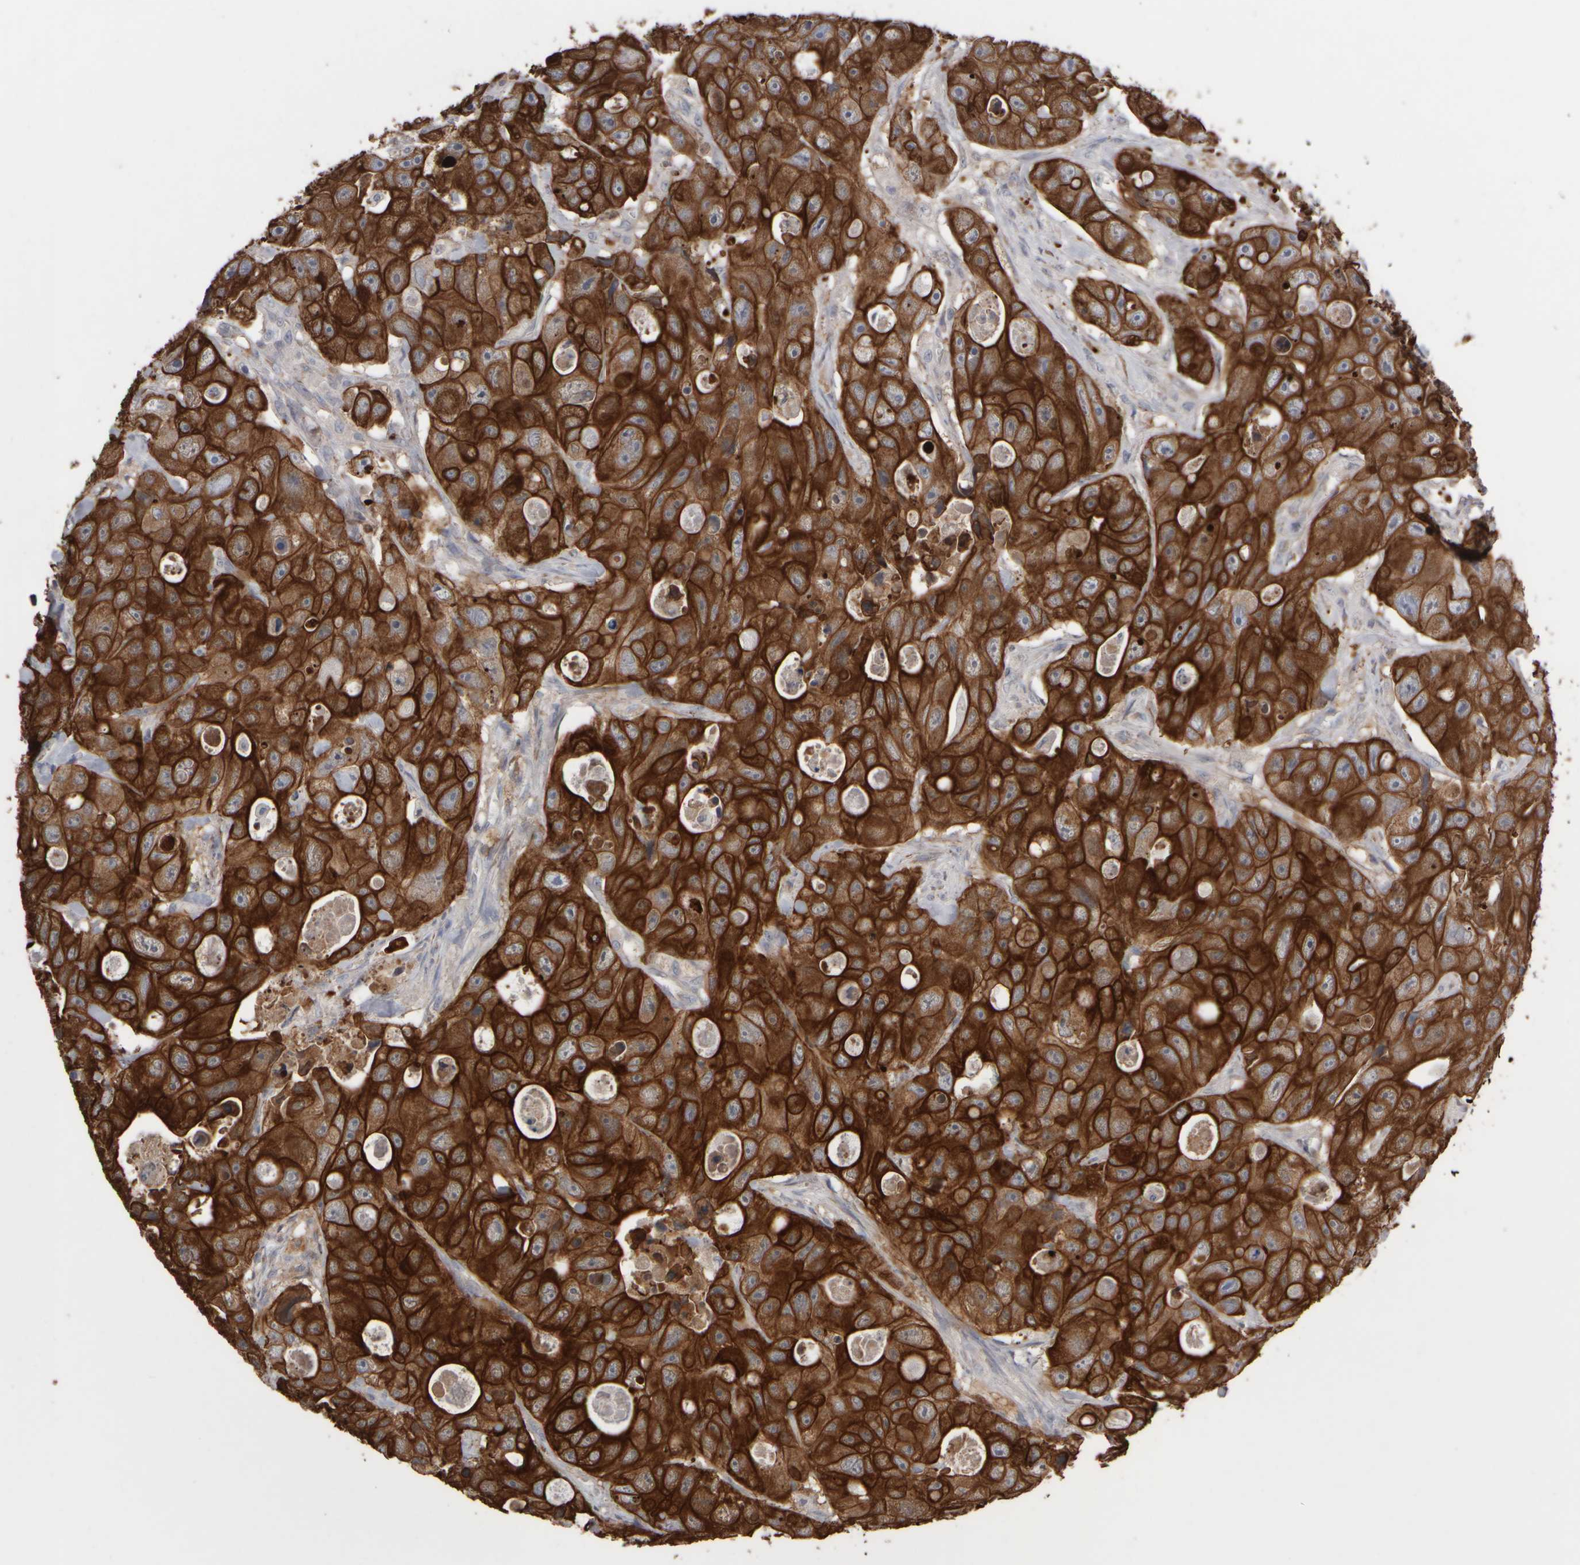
{"staining": {"intensity": "strong", "quantity": ">75%", "location": "cytoplasmic/membranous"}, "tissue": "colorectal cancer", "cell_type": "Tumor cells", "image_type": "cancer", "snomed": [{"axis": "morphology", "description": "Adenocarcinoma, NOS"}, {"axis": "topography", "description": "Colon"}], "caption": "Immunohistochemistry (IHC) (DAB (3,3'-diaminobenzidine)) staining of colorectal cancer shows strong cytoplasmic/membranous protein positivity in about >75% of tumor cells. The staining was performed using DAB to visualize the protein expression in brown, while the nuclei were stained in blue with hematoxylin (Magnification: 20x).", "gene": "EPHX2", "patient": {"sex": "female", "age": 46}}